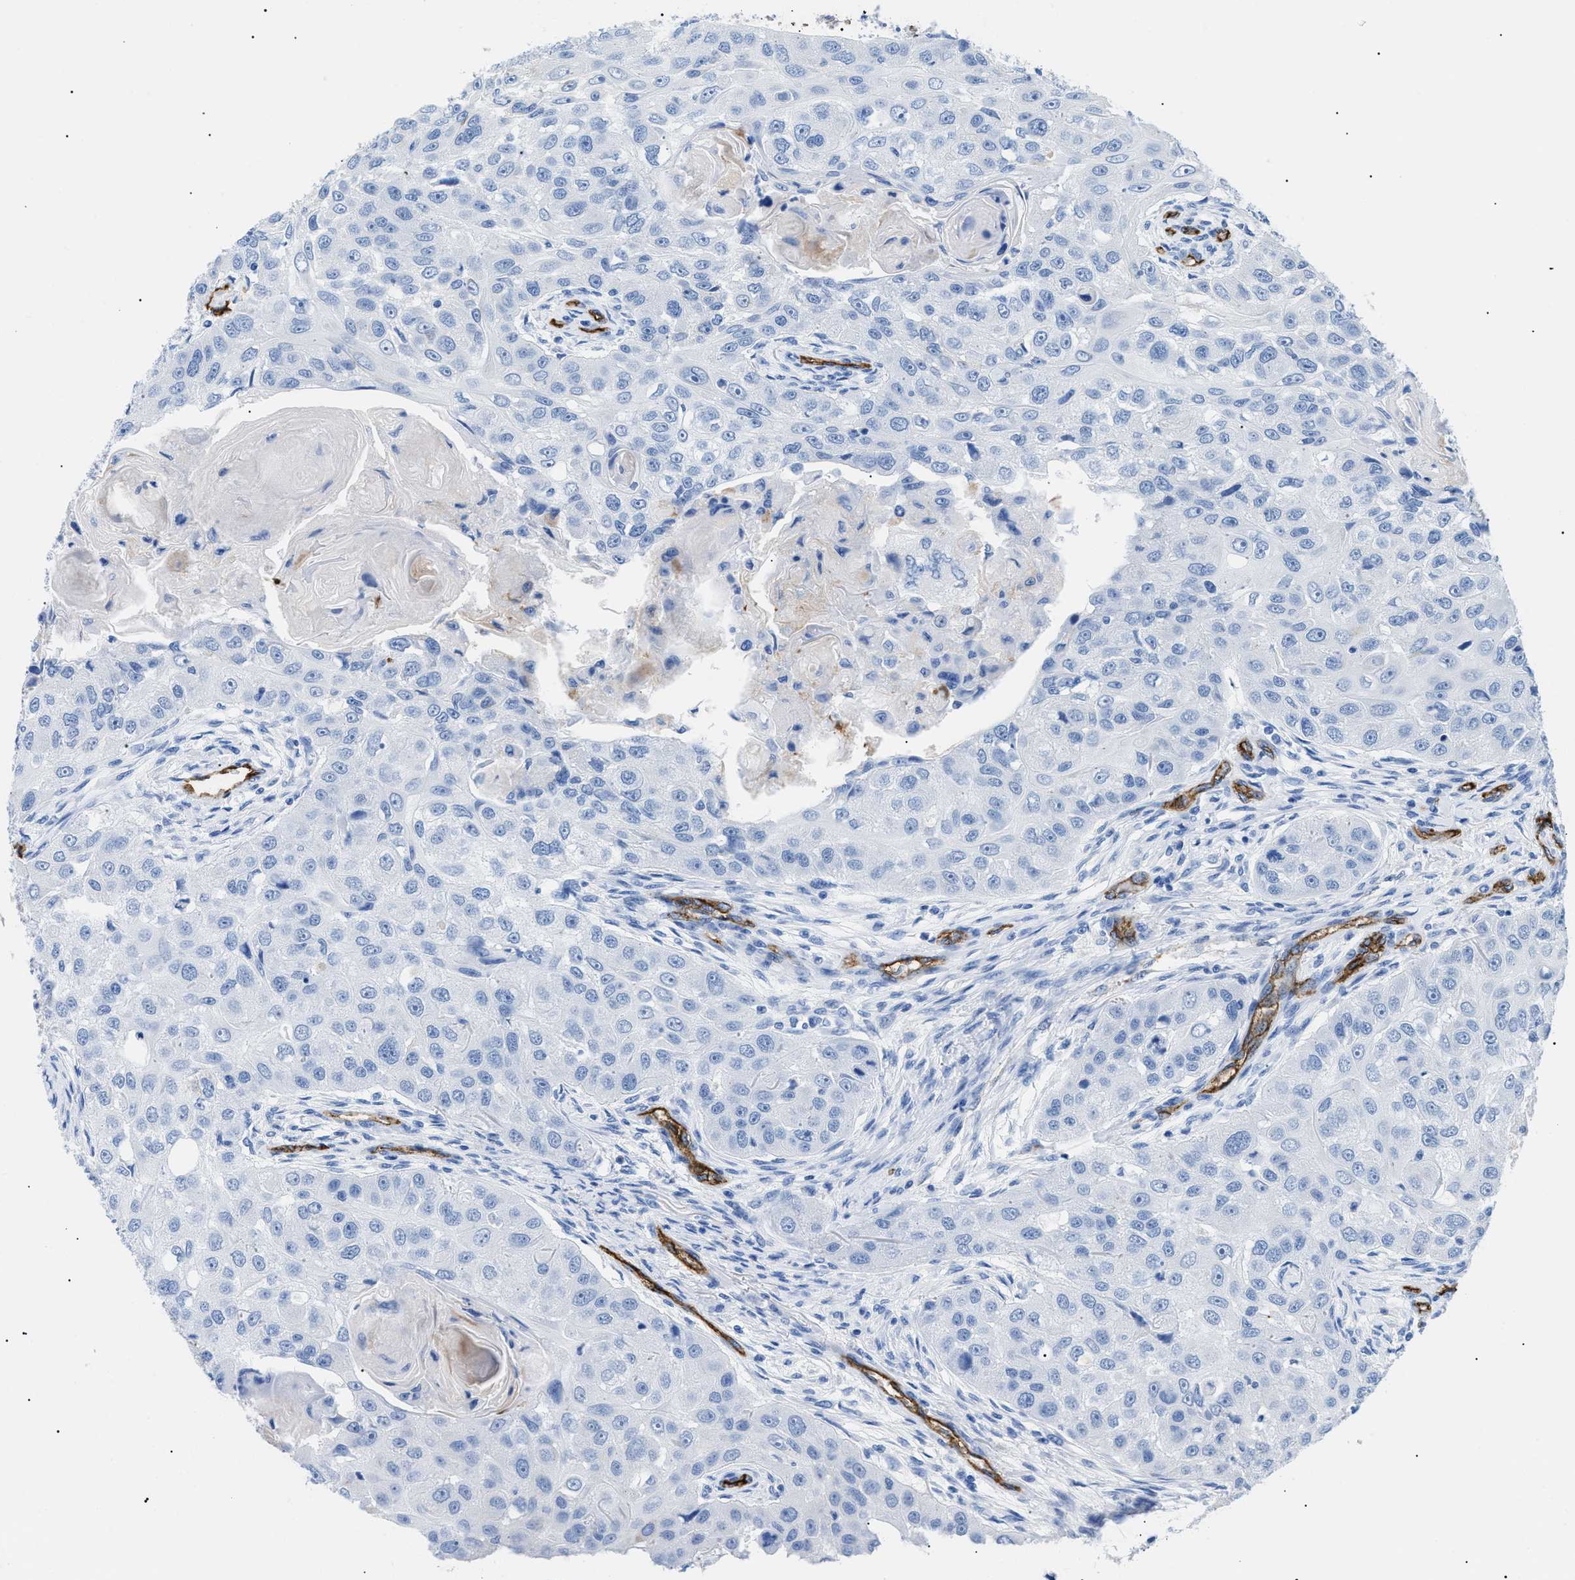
{"staining": {"intensity": "negative", "quantity": "none", "location": "none"}, "tissue": "head and neck cancer", "cell_type": "Tumor cells", "image_type": "cancer", "snomed": [{"axis": "morphology", "description": "Normal tissue, NOS"}, {"axis": "morphology", "description": "Squamous cell carcinoma, NOS"}, {"axis": "topography", "description": "Skeletal muscle"}, {"axis": "topography", "description": "Head-Neck"}], "caption": "High magnification brightfield microscopy of head and neck squamous cell carcinoma stained with DAB (3,3'-diaminobenzidine) (brown) and counterstained with hematoxylin (blue): tumor cells show no significant expression.", "gene": "PODXL", "patient": {"sex": "male", "age": 51}}